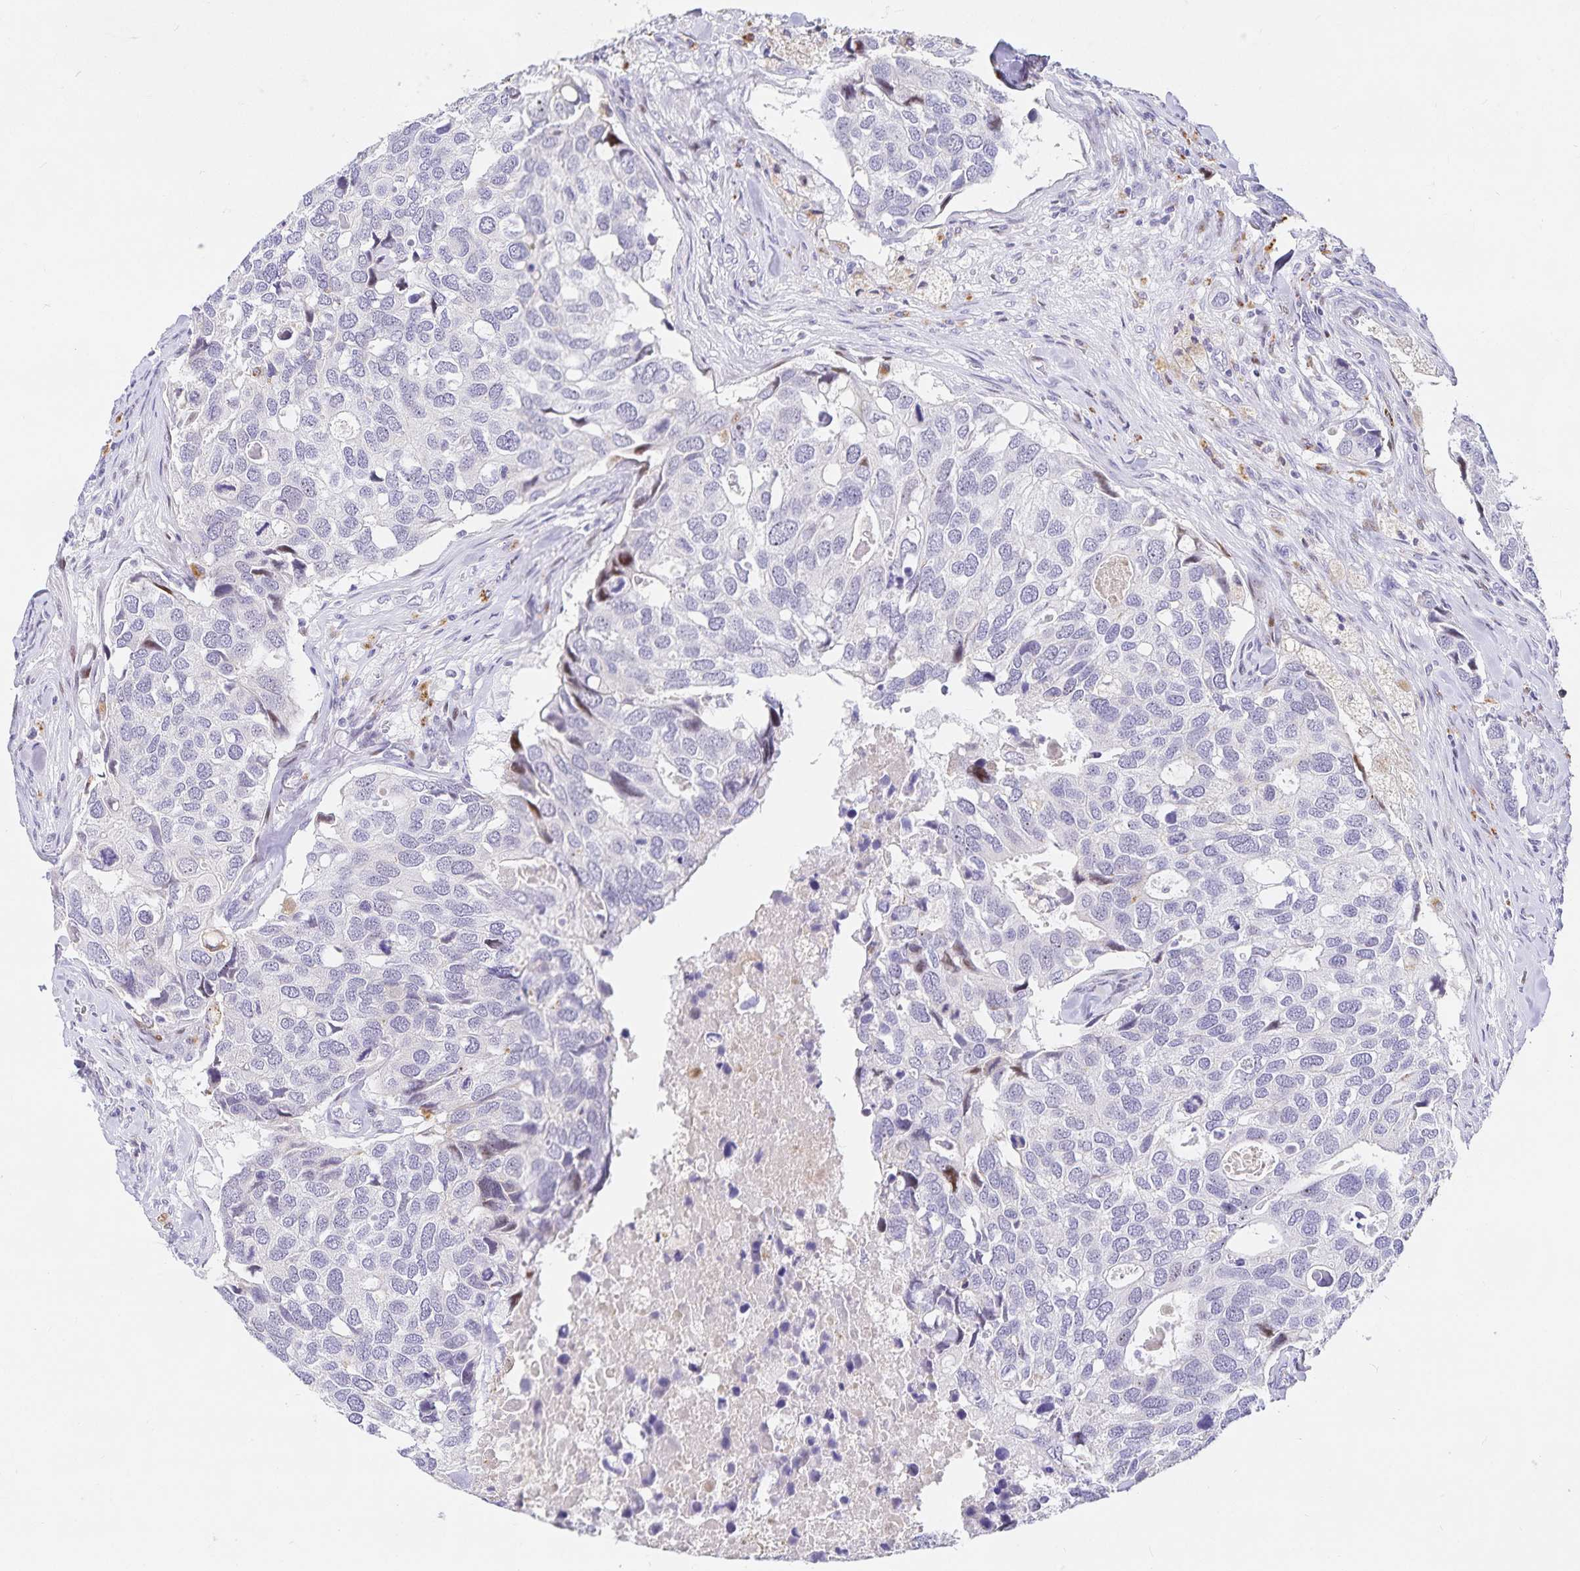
{"staining": {"intensity": "negative", "quantity": "none", "location": "none"}, "tissue": "breast cancer", "cell_type": "Tumor cells", "image_type": "cancer", "snomed": [{"axis": "morphology", "description": "Duct carcinoma"}, {"axis": "topography", "description": "Breast"}], "caption": "Protein analysis of breast cancer demonstrates no significant expression in tumor cells.", "gene": "KBTBD13", "patient": {"sex": "female", "age": 83}}